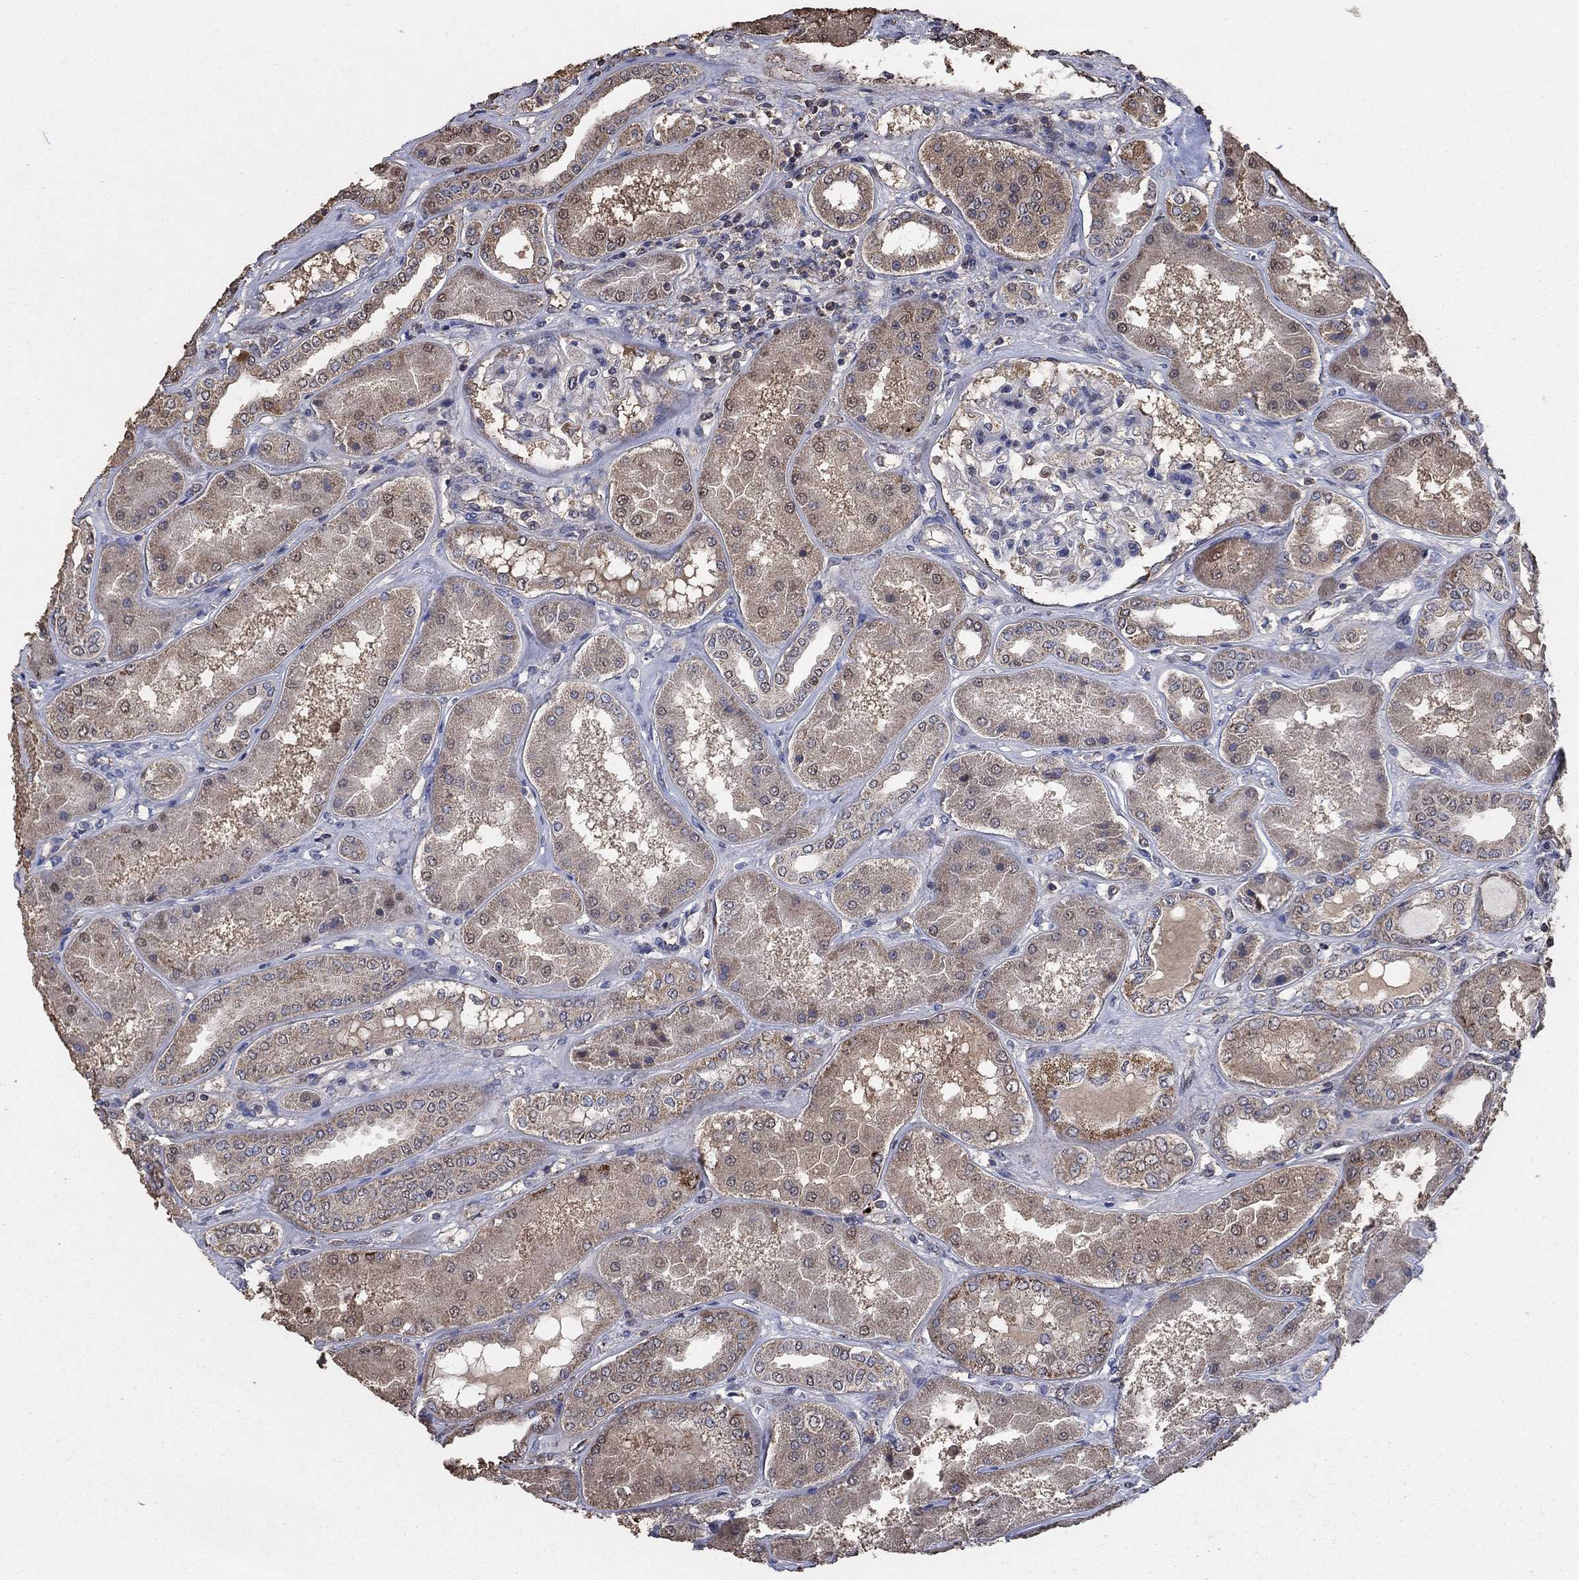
{"staining": {"intensity": "weak", "quantity": "<25%", "location": "cytoplasmic/membranous"}, "tissue": "kidney", "cell_type": "Cells in glomeruli", "image_type": "normal", "snomed": [{"axis": "morphology", "description": "Normal tissue, NOS"}, {"axis": "topography", "description": "Kidney"}], "caption": "IHC image of unremarkable human kidney stained for a protein (brown), which exhibits no expression in cells in glomeruli. (DAB (3,3'-diaminobenzidine) immunohistochemistry (IHC) with hematoxylin counter stain).", "gene": "MRPS24", "patient": {"sex": "female", "age": 56}}